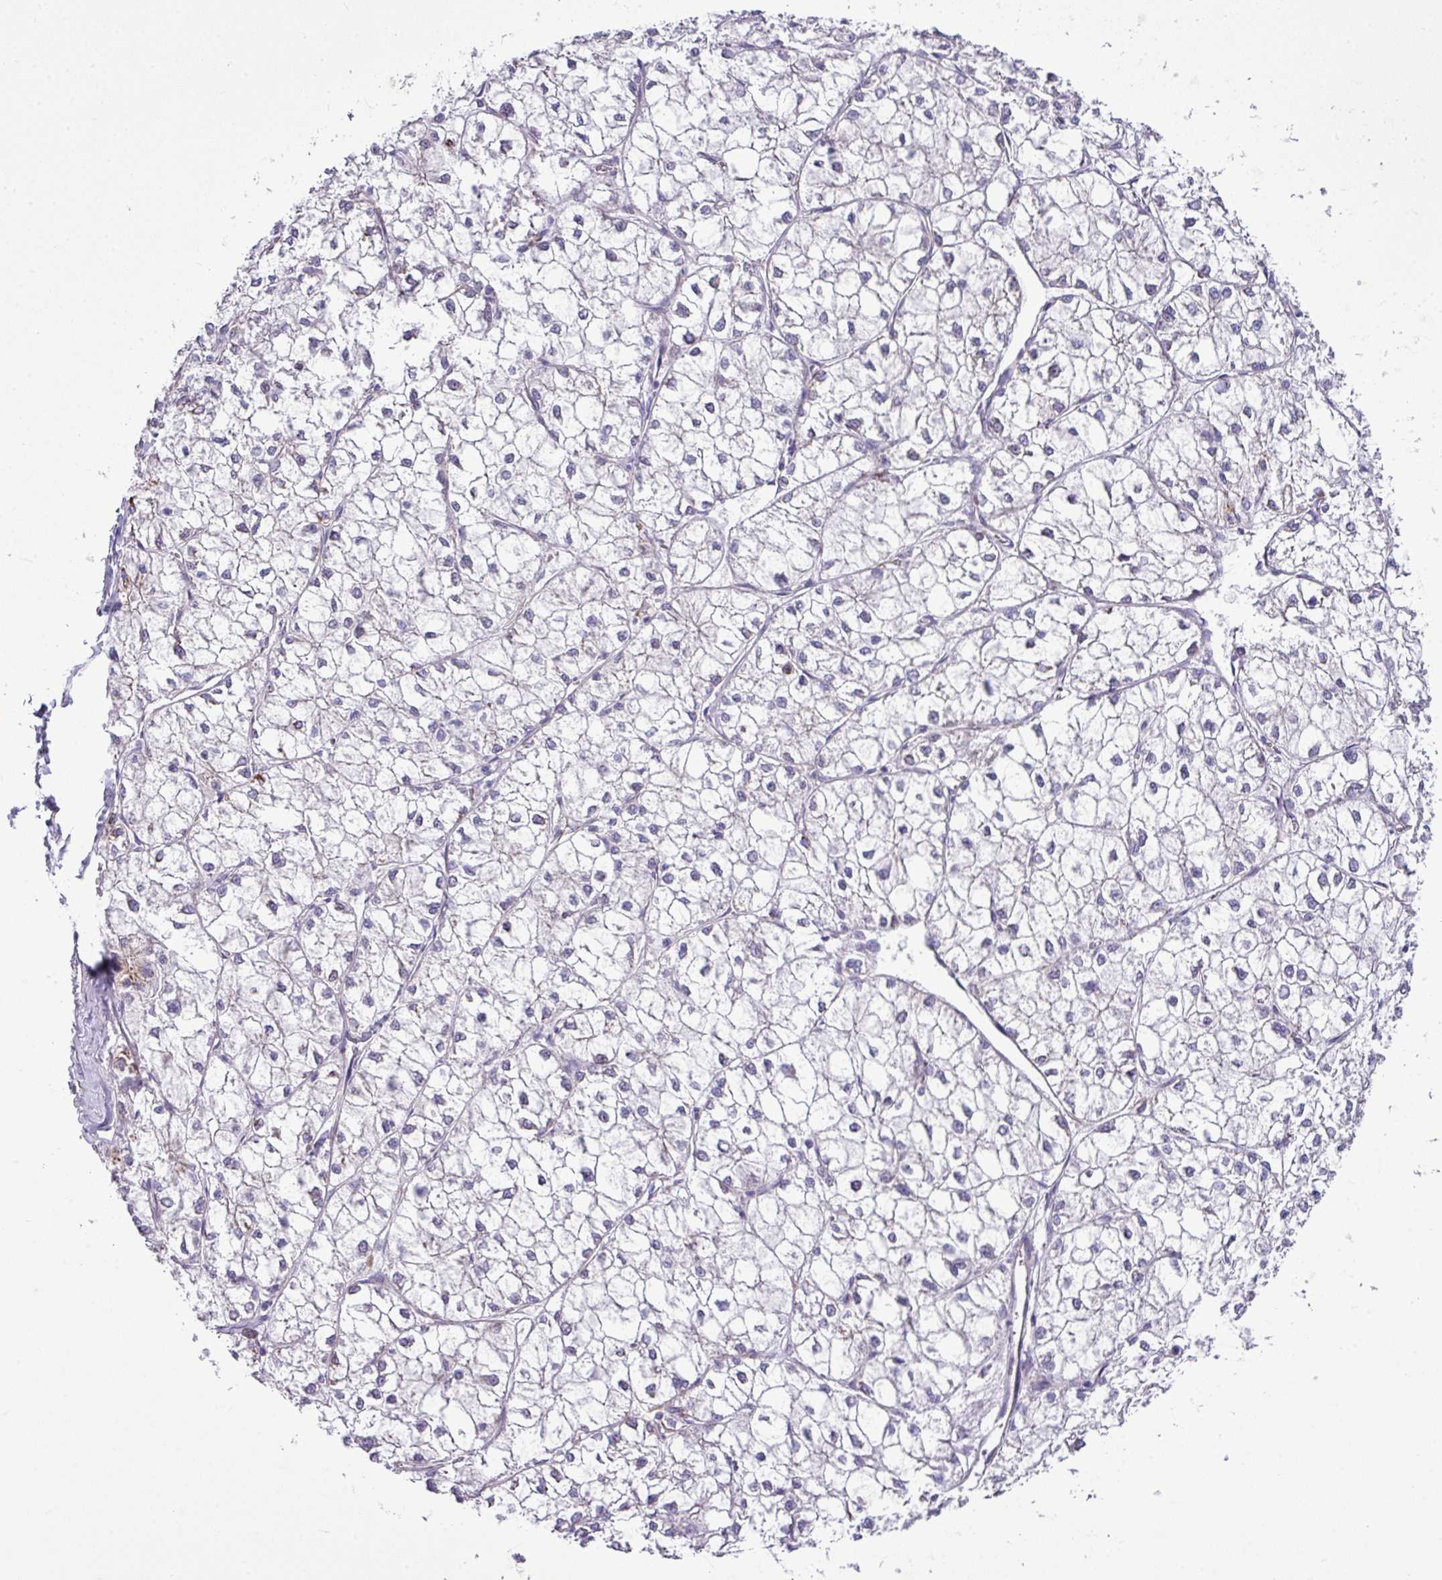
{"staining": {"intensity": "negative", "quantity": "none", "location": "none"}, "tissue": "liver cancer", "cell_type": "Tumor cells", "image_type": "cancer", "snomed": [{"axis": "morphology", "description": "Carcinoma, Hepatocellular, NOS"}, {"axis": "topography", "description": "Liver"}], "caption": "This is an immunohistochemistry image of human liver hepatocellular carcinoma. There is no expression in tumor cells.", "gene": "CFAP97", "patient": {"sex": "female", "age": 43}}